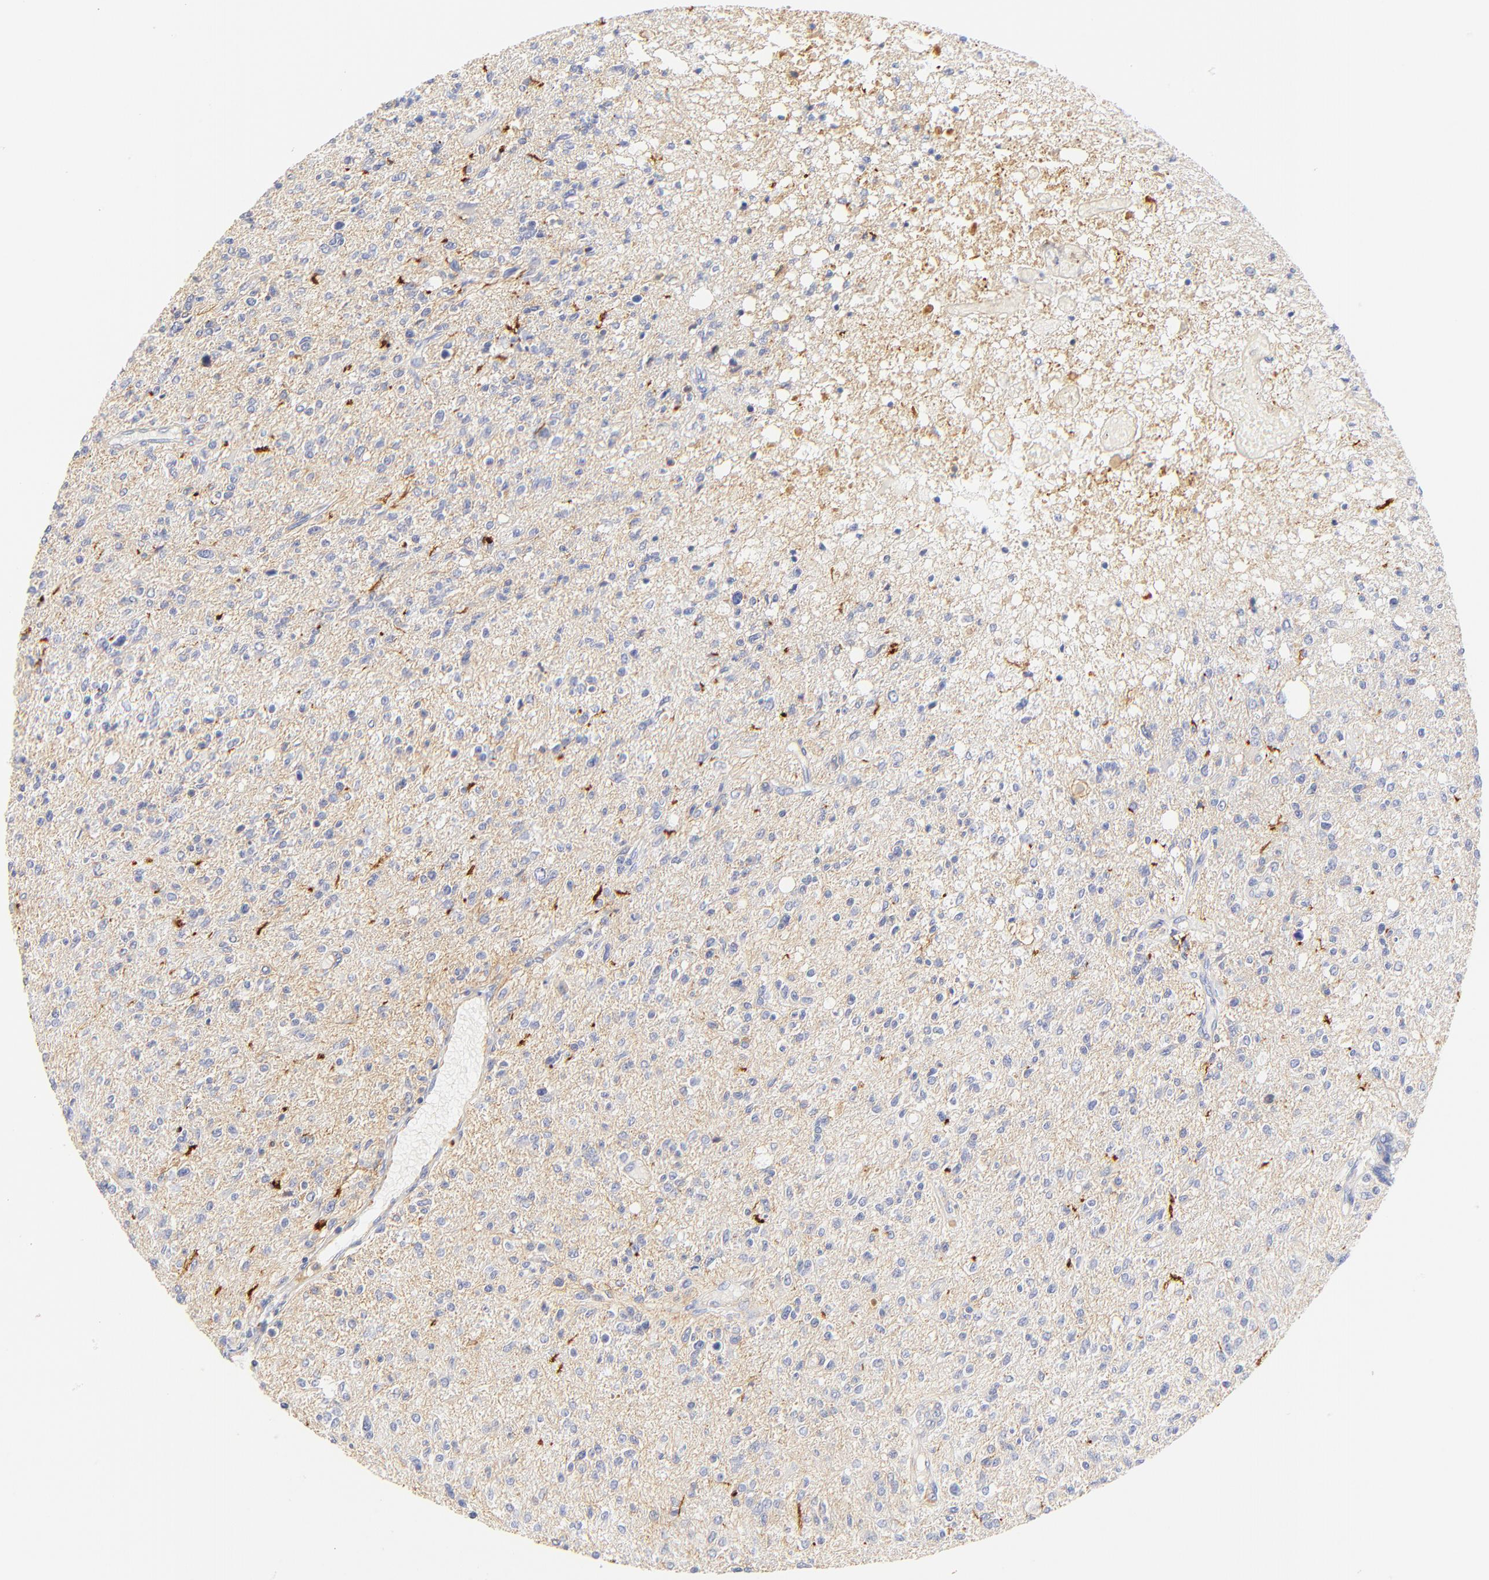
{"staining": {"intensity": "negative", "quantity": "none", "location": "none"}, "tissue": "glioma", "cell_type": "Tumor cells", "image_type": "cancer", "snomed": [{"axis": "morphology", "description": "Glioma, malignant, High grade"}, {"axis": "topography", "description": "Cerebral cortex"}], "caption": "DAB immunohistochemical staining of glioma shows no significant expression in tumor cells. The staining was performed using DAB to visualize the protein expression in brown, while the nuclei were stained in blue with hematoxylin (Magnification: 20x).", "gene": "MDGA2", "patient": {"sex": "male", "age": 76}}